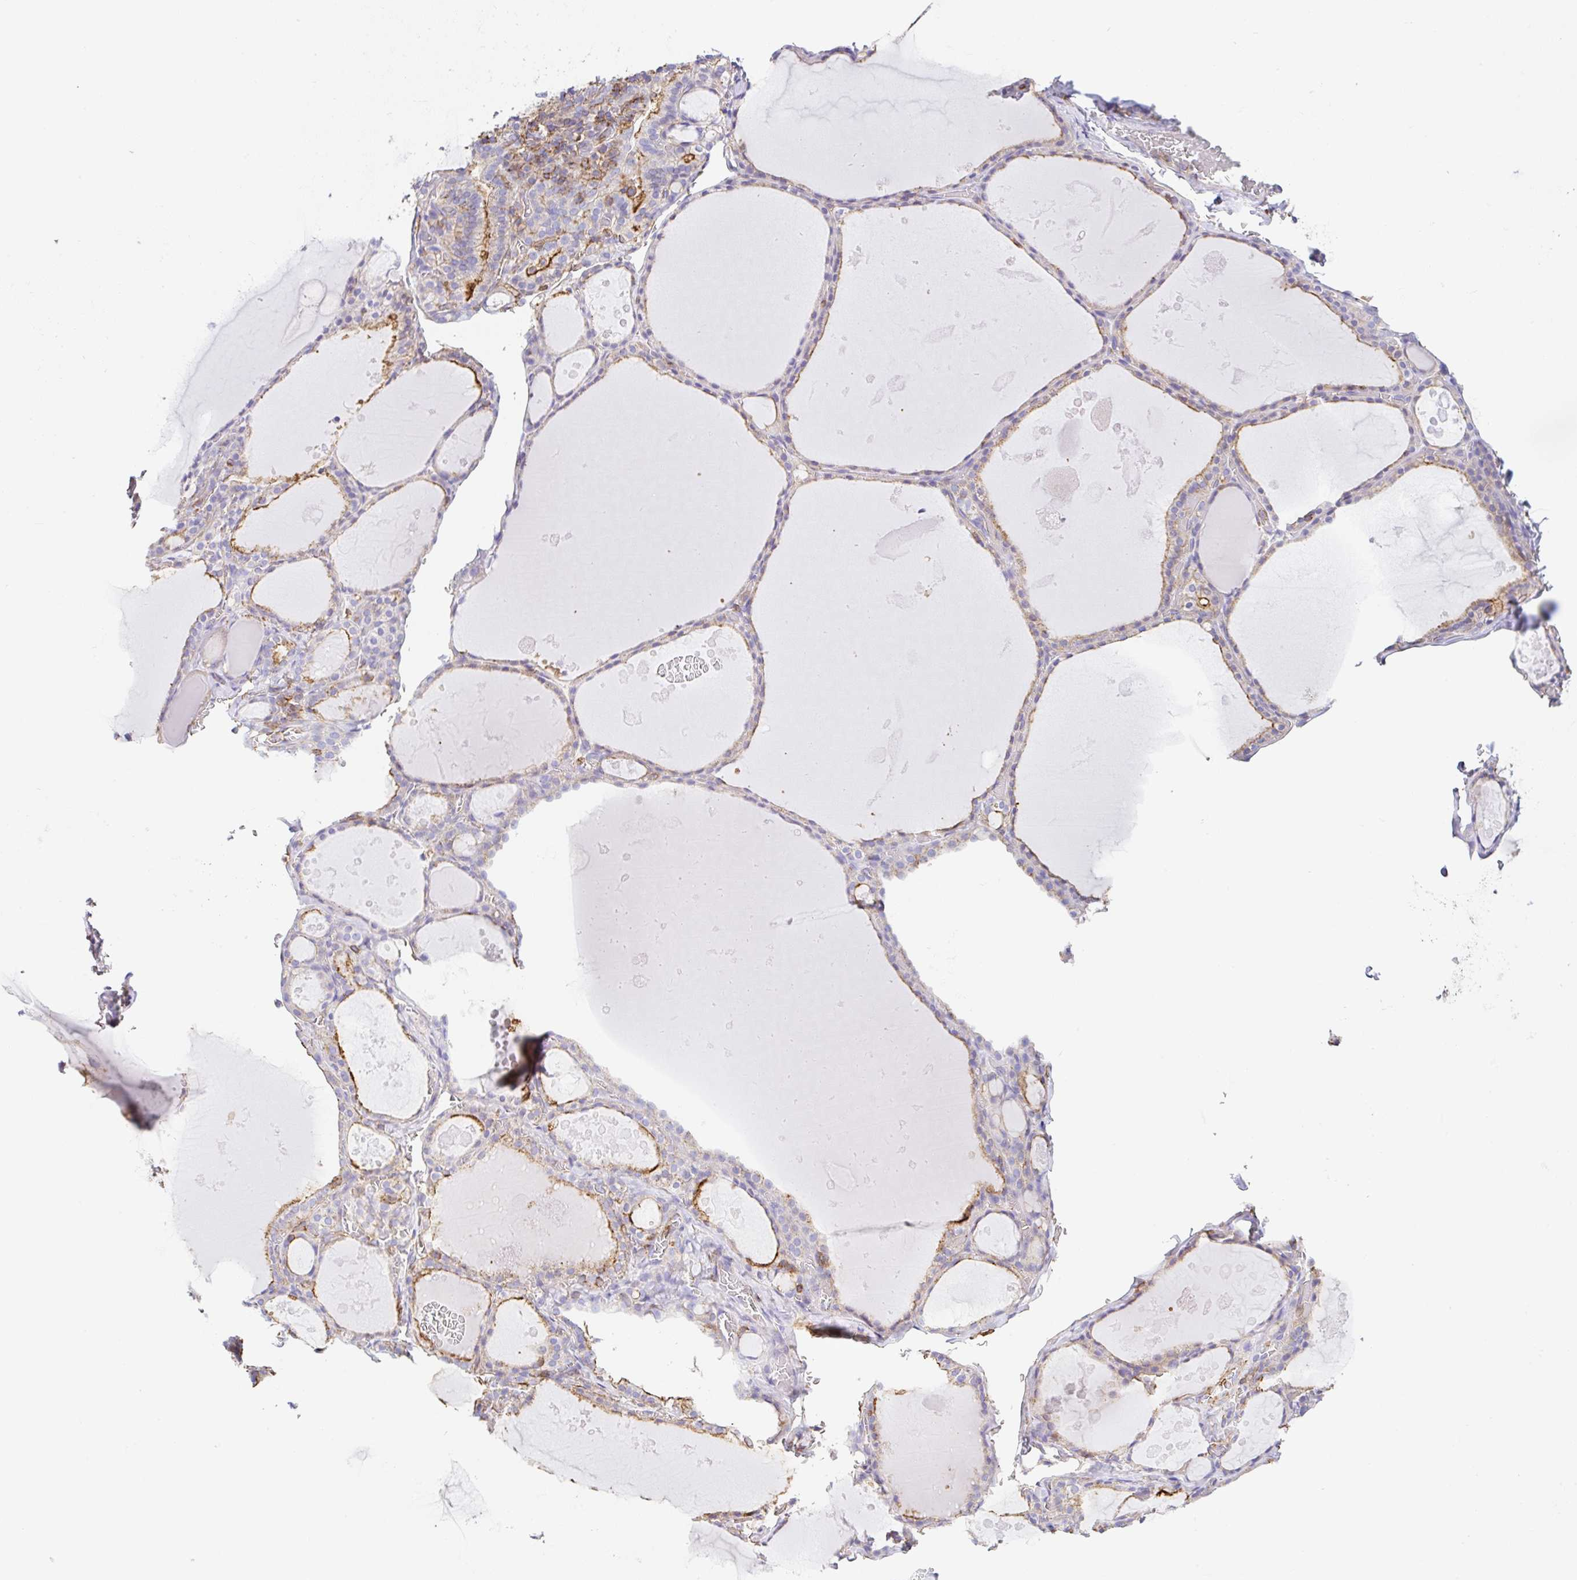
{"staining": {"intensity": "weak", "quantity": "25%-75%", "location": "cytoplasmic/membranous"}, "tissue": "thyroid gland", "cell_type": "Glandular cells", "image_type": "normal", "snomed": [{"axis": "morphology", "description": "Normal tissue, NOS"}, {"axis": "topography", "description": "Thyroid gland"}], "caption": "Glandular cells demonstrate low levels of weak cytoplasmic/membranous positivity in about 25%-75% of cells in normal thyroid gland. Nuclei are stained in blue.", "gene": "MTTP", "patient": {"sex": "male", "age": 56}}